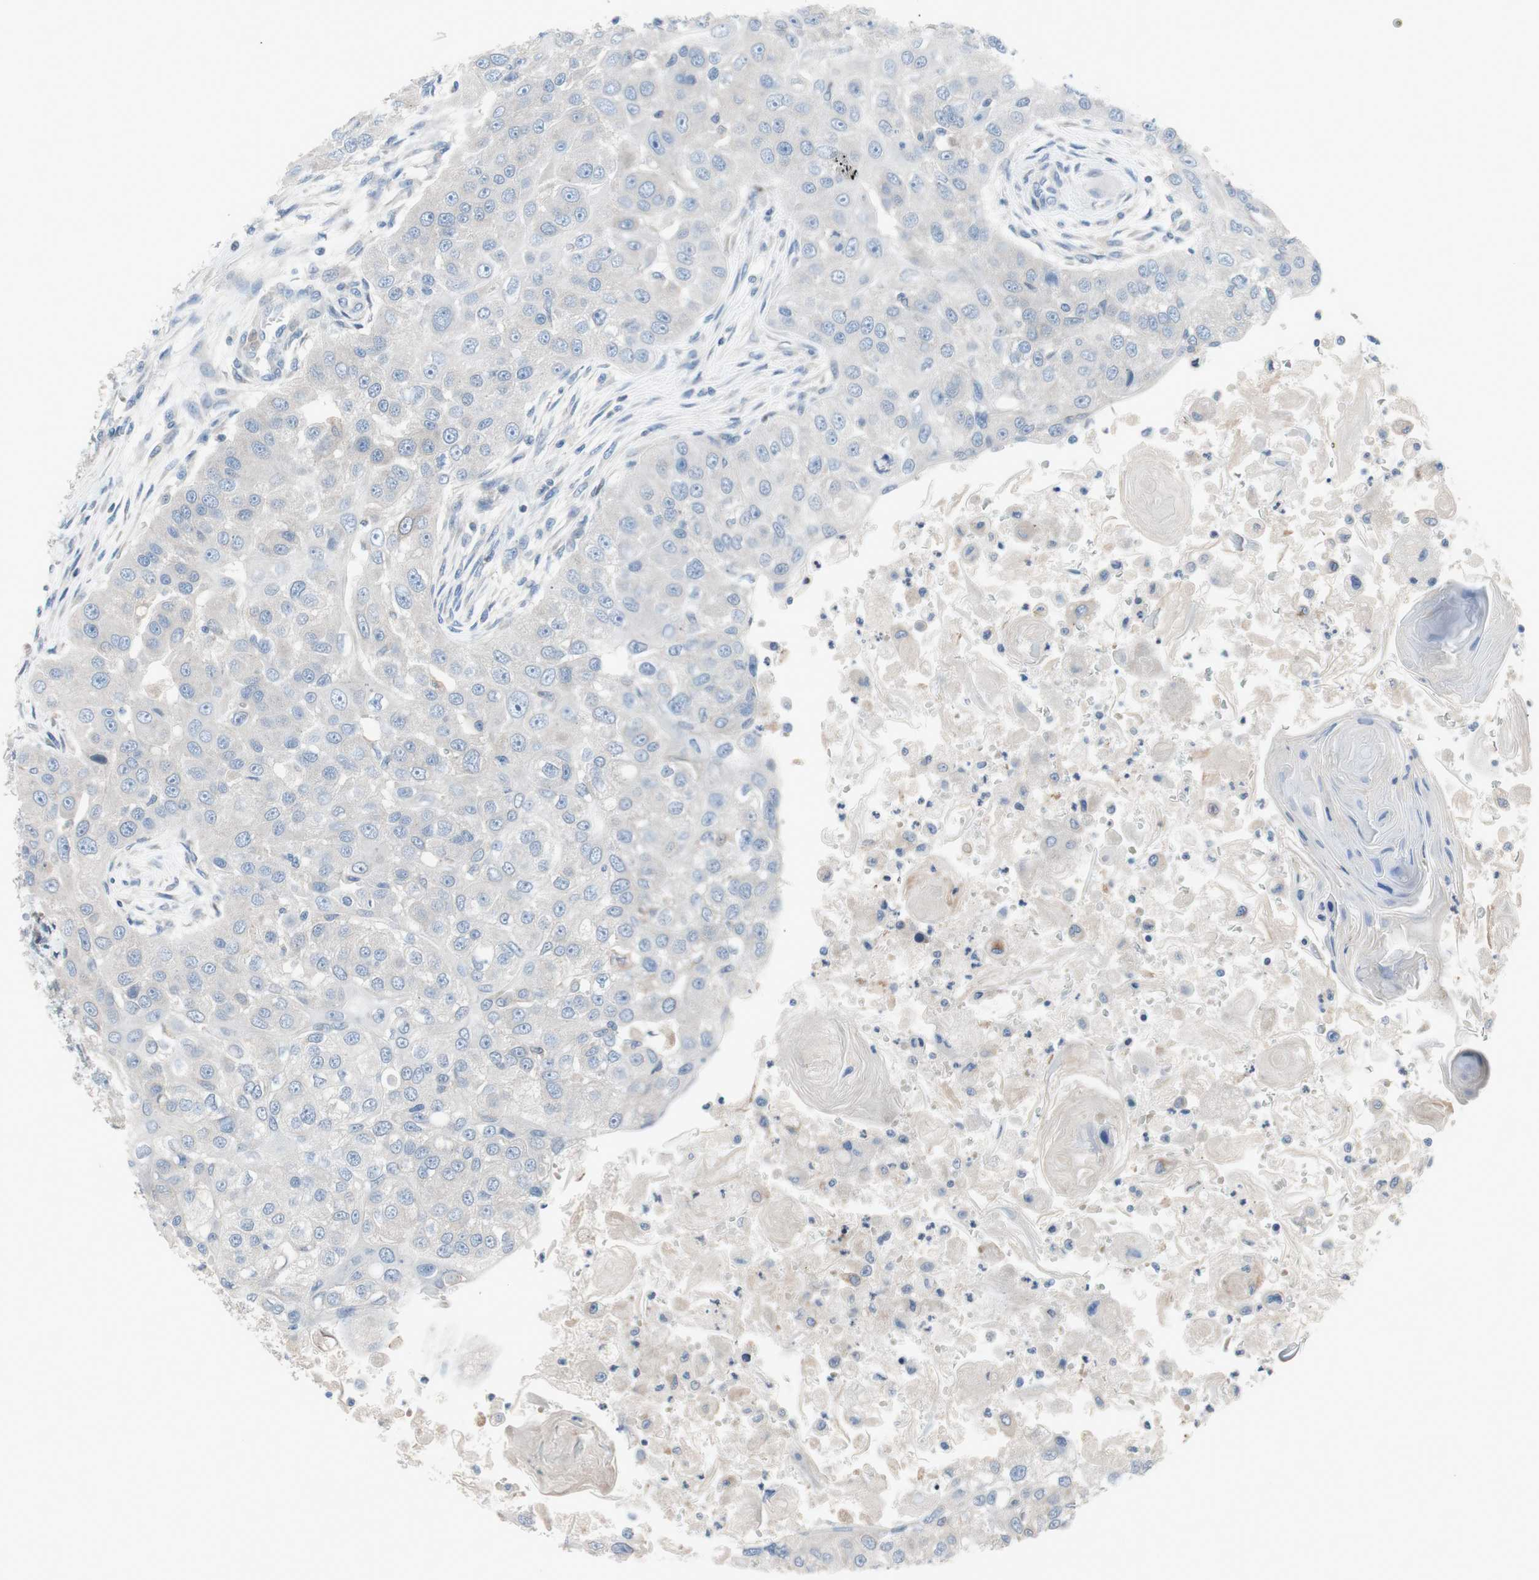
{"staining": {"intensity": "negative", "quantity": "none", "location": "none"}, "tissue": "head and neck cancer", "cell_type": "Tumor cells", "image_type": "cancer", "snomed": [{"axis": "morphology", "description": "Normal tissue, NOS"}, {"axis": "morphology", "description": "Squamous cell carcinoma, NOS"}, {"axis": "topography", "description": "Skeletal muscle"}, {"axis": "topography", "description": "Head-Neck"}], "caption": "The image exhibits no staining of tumor cells in squamous cell carcinoma (head and neck).", "gene": "MUTYH", "patient": {"sex": "male", "age": 51}}